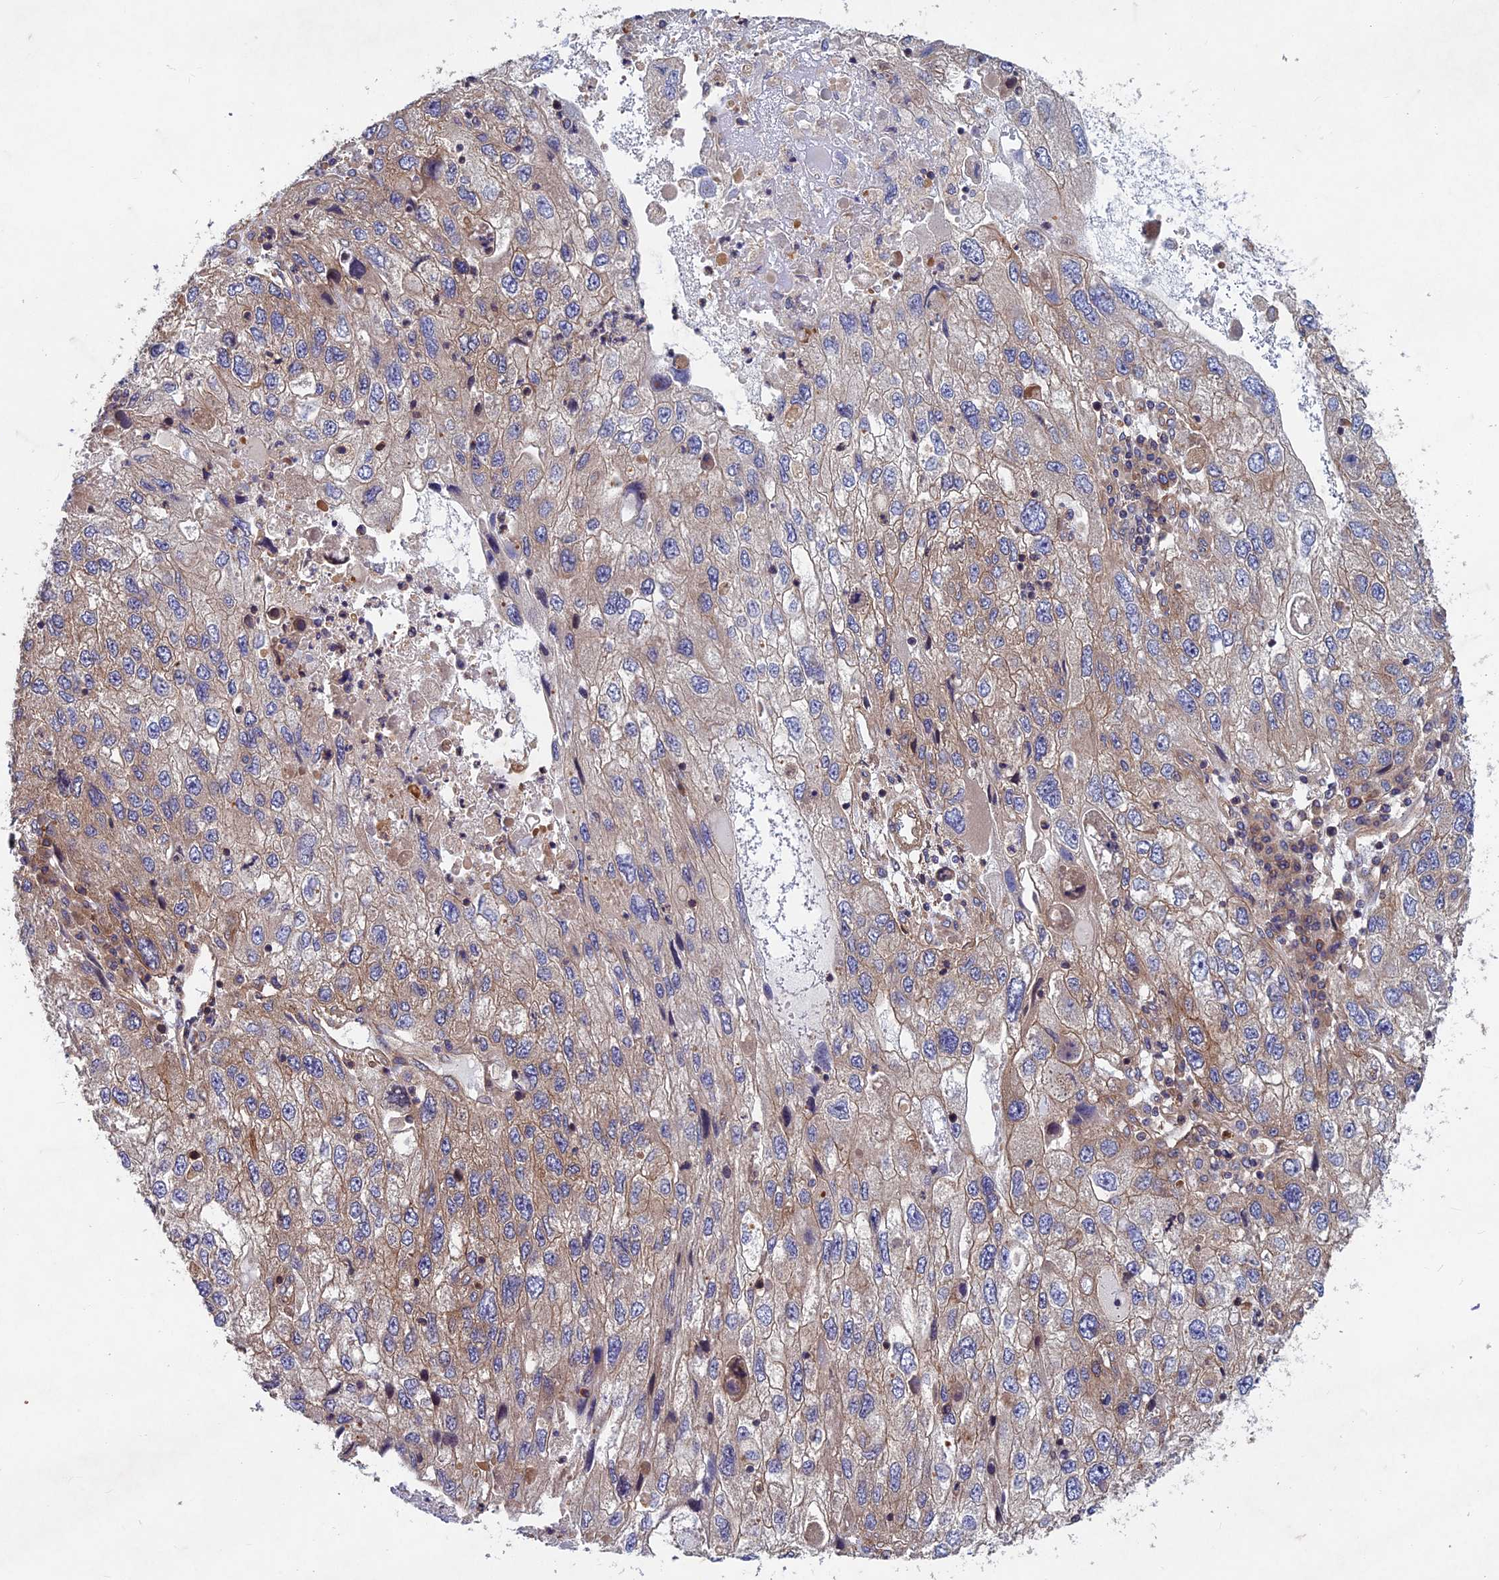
{"staining": {"intensity": "moderate", "quantity": ">75%", "location": "cytoplasmic/membranous"}, "tissue": "endometrial cancer", "cell_type": "Tumor cells", "image_type": "cancer", "snomed": [{"axis": "morphology", "description": "Adenocarcinoma, NOS"}, {"axis": "topography", "description": "Endometrium"}], "caption": "An image showing moderate cytoplasmic/membranous positivity in approximately >75% of tumor cells in endometrial cancer (adenocarcinoma), as visualized by brown immunohistochemical staining.", "gene": "NCAPG", "patient": {"sex": "female", "age": 49}}